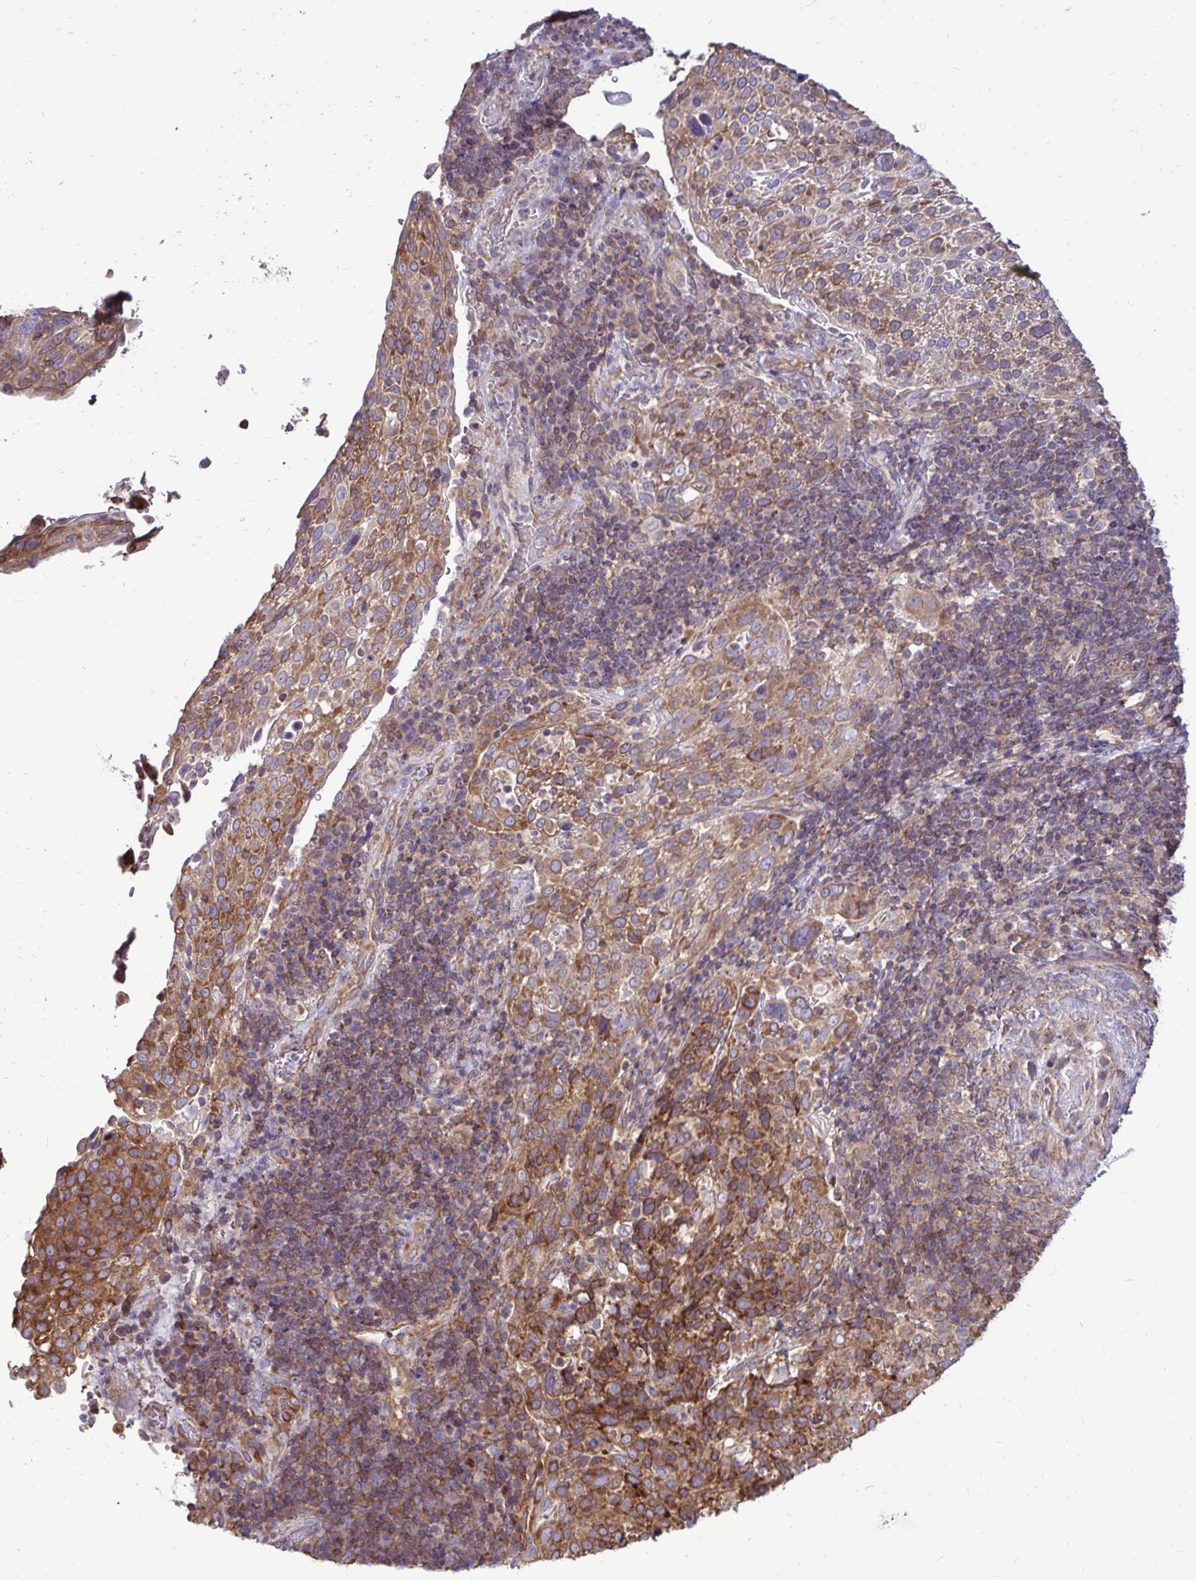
{"staining": {"intensity": "strong", "quantity": "25%-75%", "location": "cytoplasmic/membranous"}, "tissue": "cervical cancer", "cell_type": "Tumor cells", "image_type": "cancer", "snomed": [{"axis": "morphology", "description": "Squamous cell carcinoma, NOS"}, {"axis": "topography", "description": "Cervix"}], "caption": "Cervical cancer (squamous cell carcinoma) tissue reveals strong cytoplasmic/membranous positivity in approximately 25%-75% of tumor cells, visualized by immunohistochemistry. Using DAB (brown) and hematoxylin (blue) stains, captured at high magnification using brightfield microscopy.", "gene": "FMR1", "patient": {"sex": "female", "age": 61}}